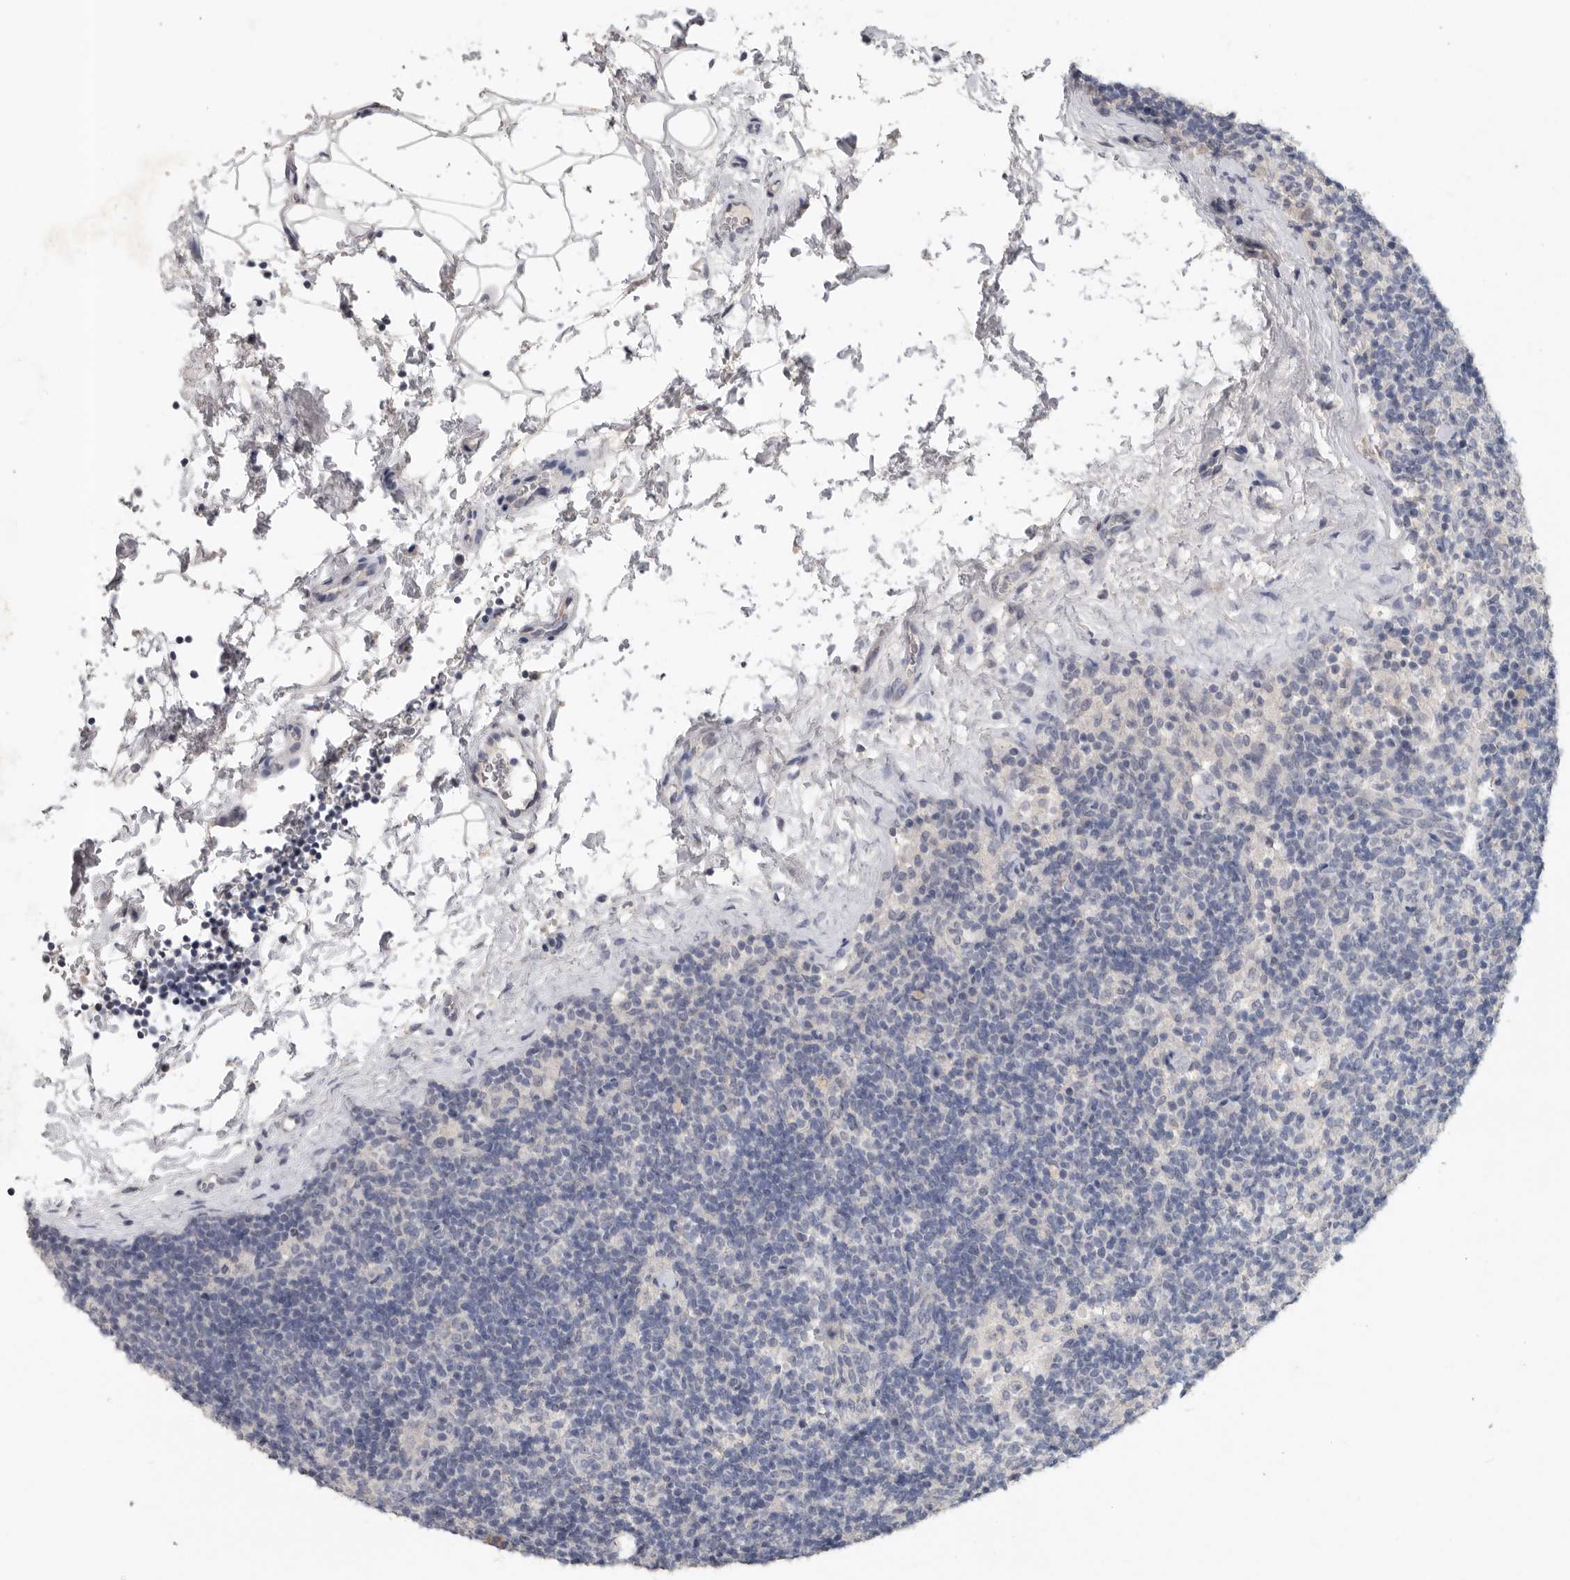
{"staining": {"intensity": "negative", "quantity": "none", "location": "none"}, "tissue": "lymph node", "cell_type": "Germinal center cells", "image_type": "normal", "snomed": [{"axis": "morphology", "description": "Normal tissue, NOS"}, {"axis": "topography", "description": "Lymph node"}], "caption": "This is an immunohistochemistry (IHC) histopathology image of normal lymph node. There is no expression in germinal center cells.", "gene": "REG4", "patient": {"sex": "female", "age": 22}}